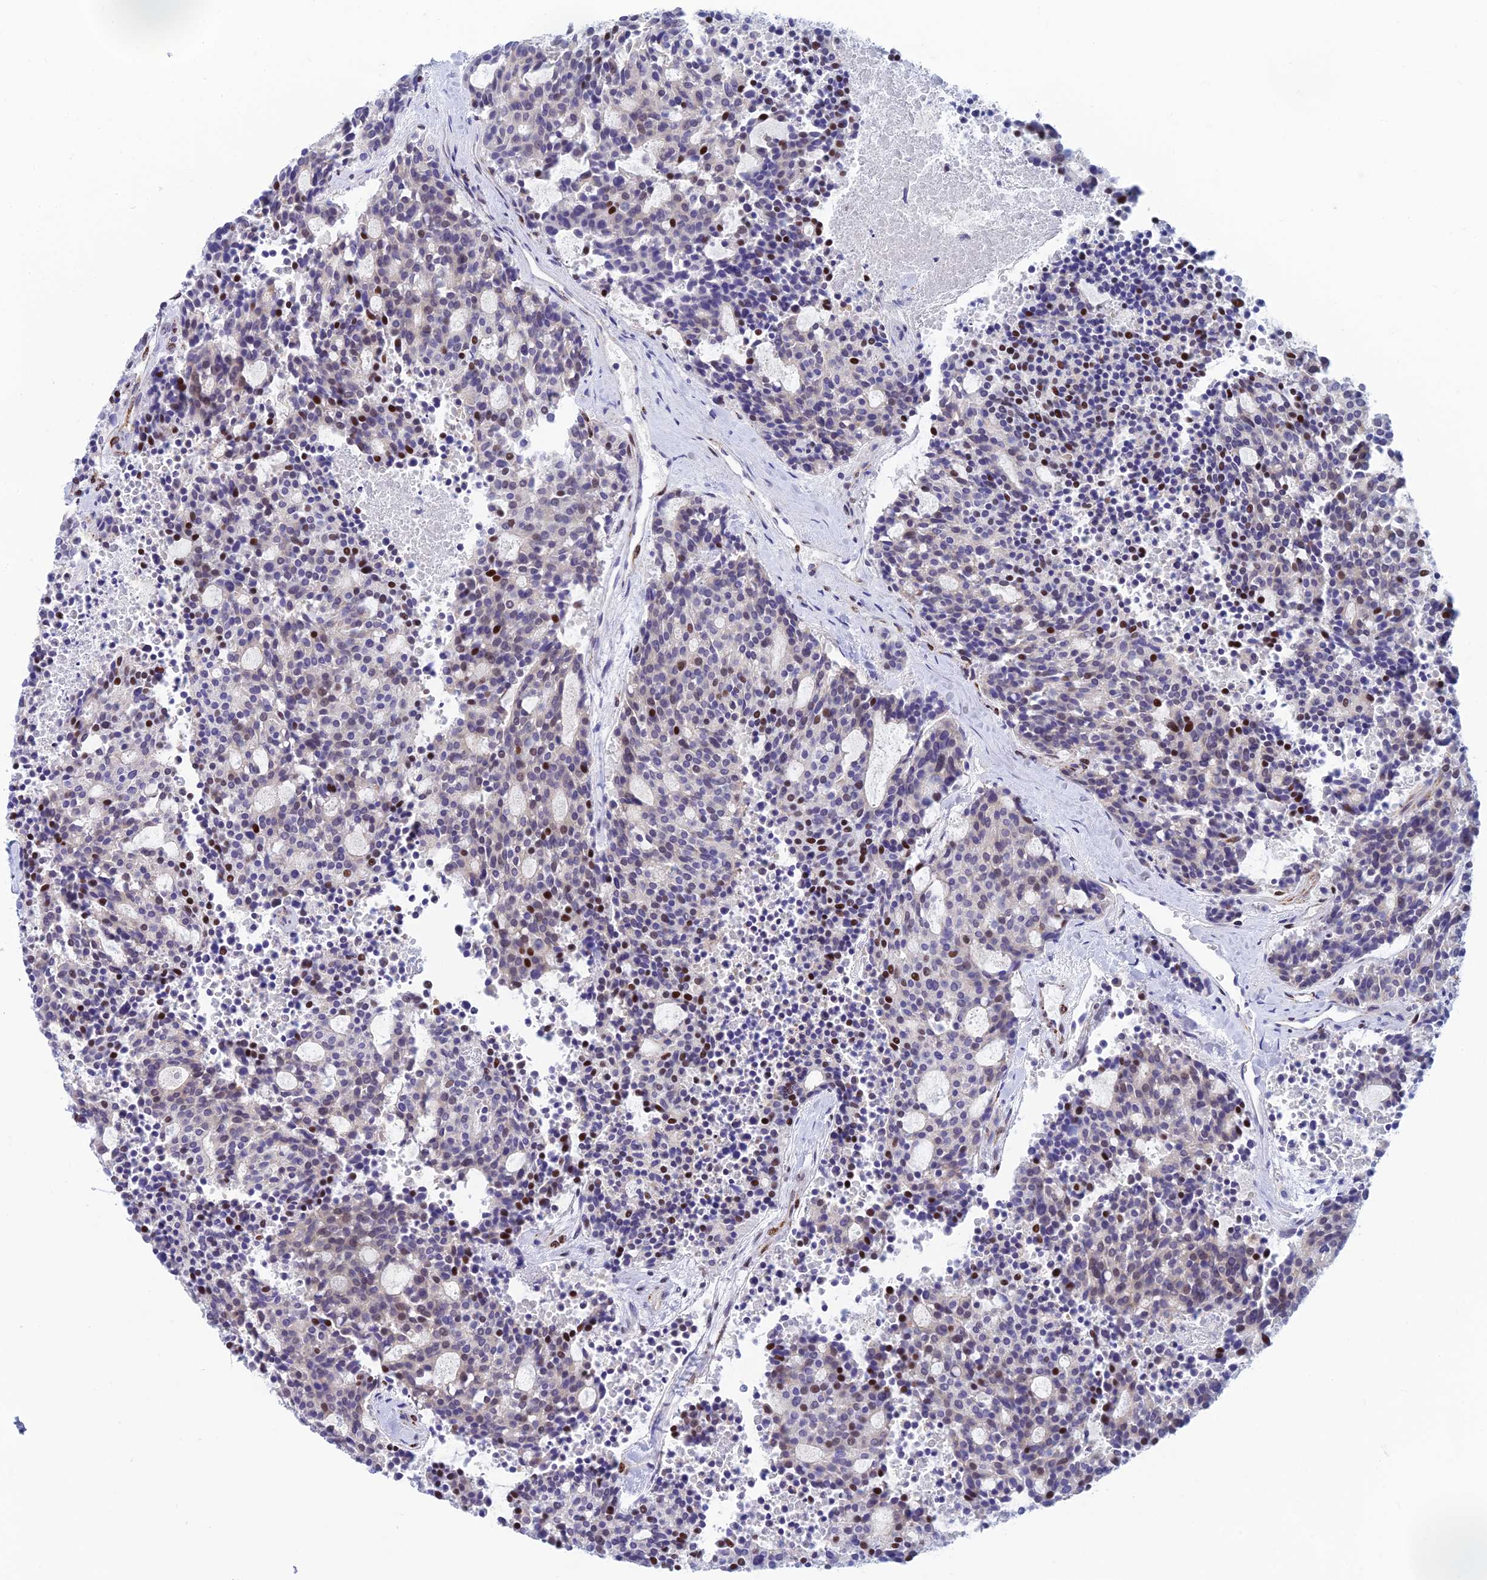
{"staining": {"intensity": "moderate", "quantity": "<25%", "location": "nuclear"}, "tissue": "carcinoid", "cell_type": "Tumor cells", "image_type": "cancer", "snomed": [{"axis": "morphology", "description": "Carcinoid, malignant, NOS"}, {"axis": "topography", "description": "Pancreas"}], "caption": "An IHC image of tumor tissue is shown. Protein staining in brown highlights moderate nuclear positivity in carcinoid within tumor cells.", "gene": "CLK4", "patient": {"sex": "female", "age": 54}}